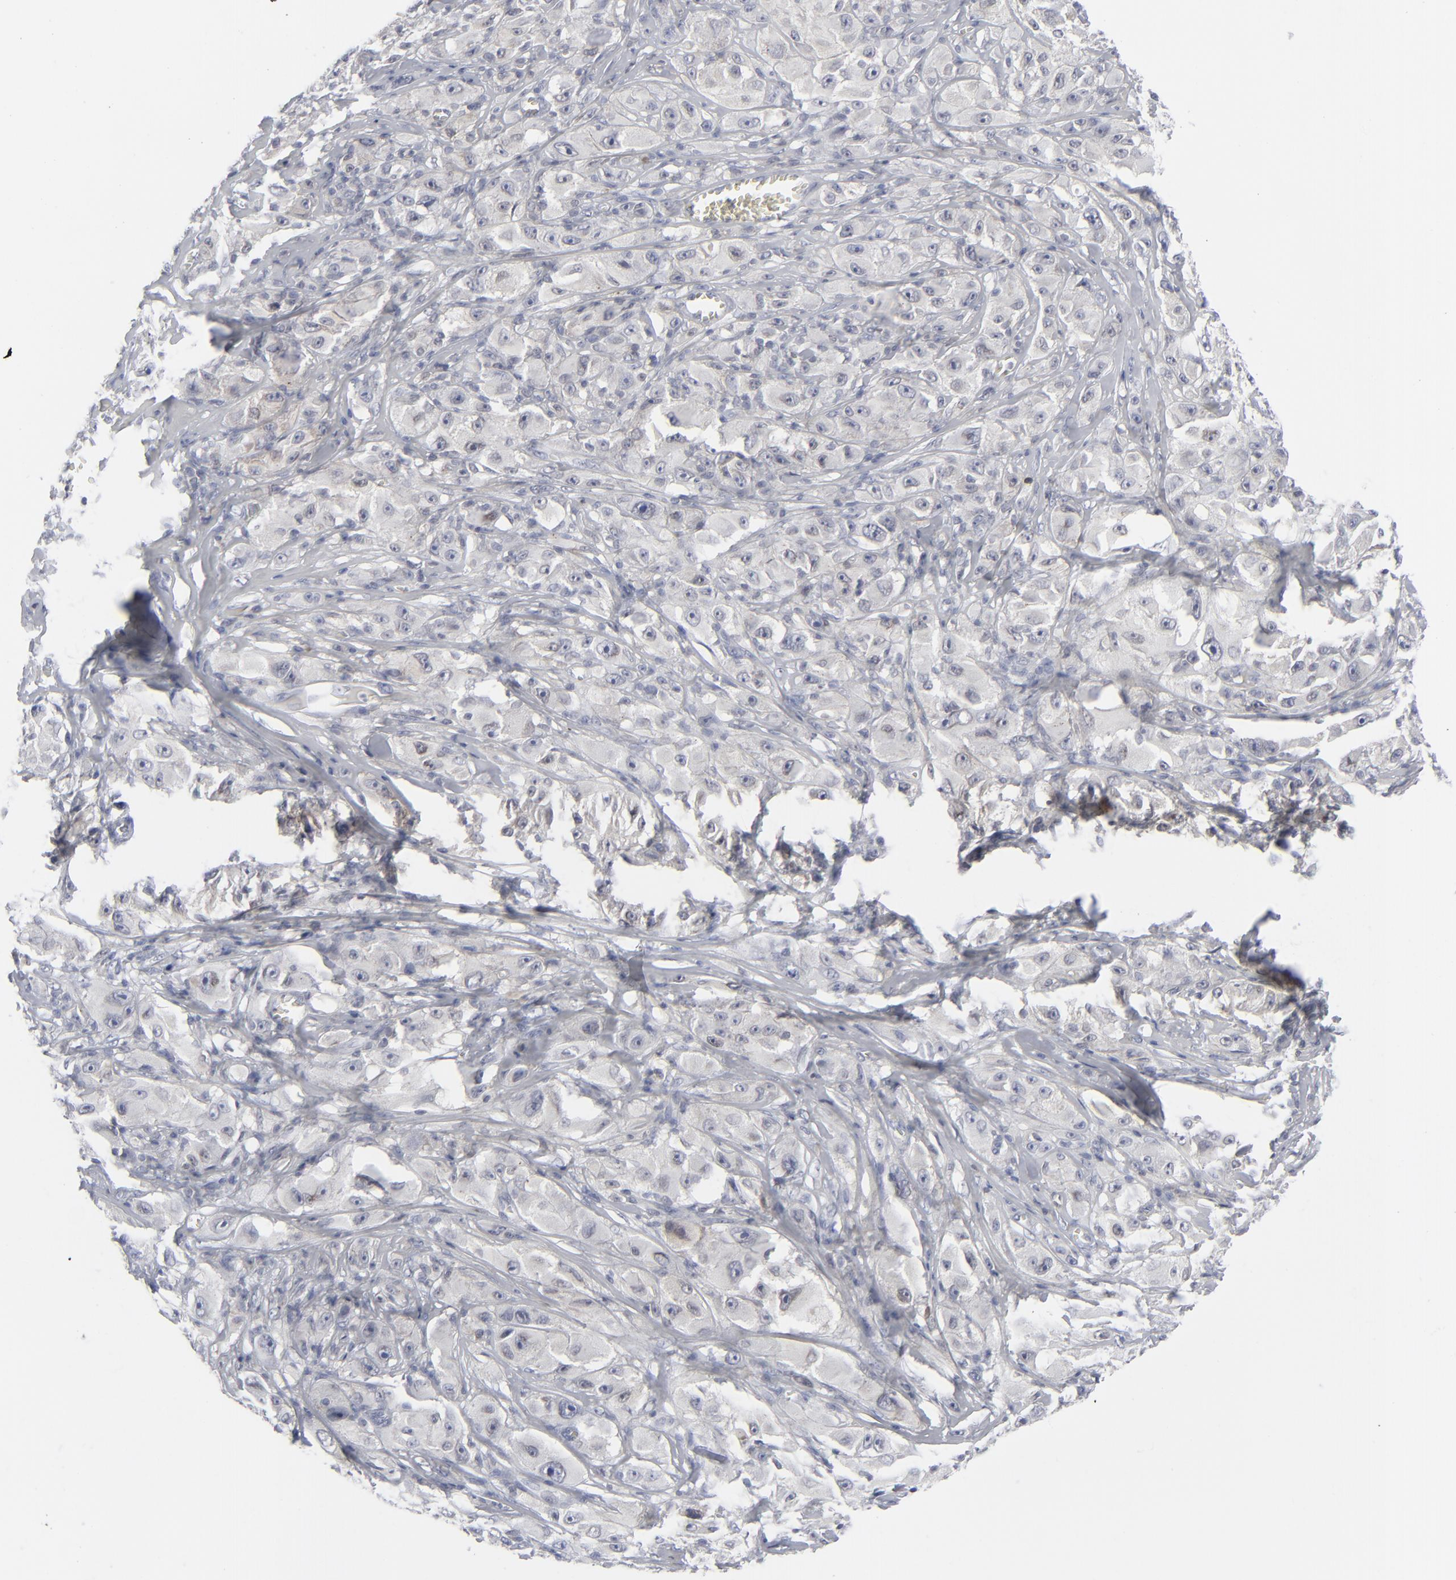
{"staining": {"intensity": "negative", "quantity": "none", "location": "none"}, "tissue": "melanoma", "cell_type": "Tumor cells", "image_type": "cancer", "snomed": [{"axis": "morphology", "description": "Malignant melanoma, NOS"}, {"axis": "topography", "description": "Skin"}], "caption": "An immunohistochemistry photomicrograph of malignant melanoma is shown. There is no staining in tumor cells of malignant melanoma. Brightfield microscopy of IHC stained with DAB (brown) and hematoxylin (blue), captured at high magnification.", "gene": "NUP88", "patient": {"sex": "male", "age": 56}}